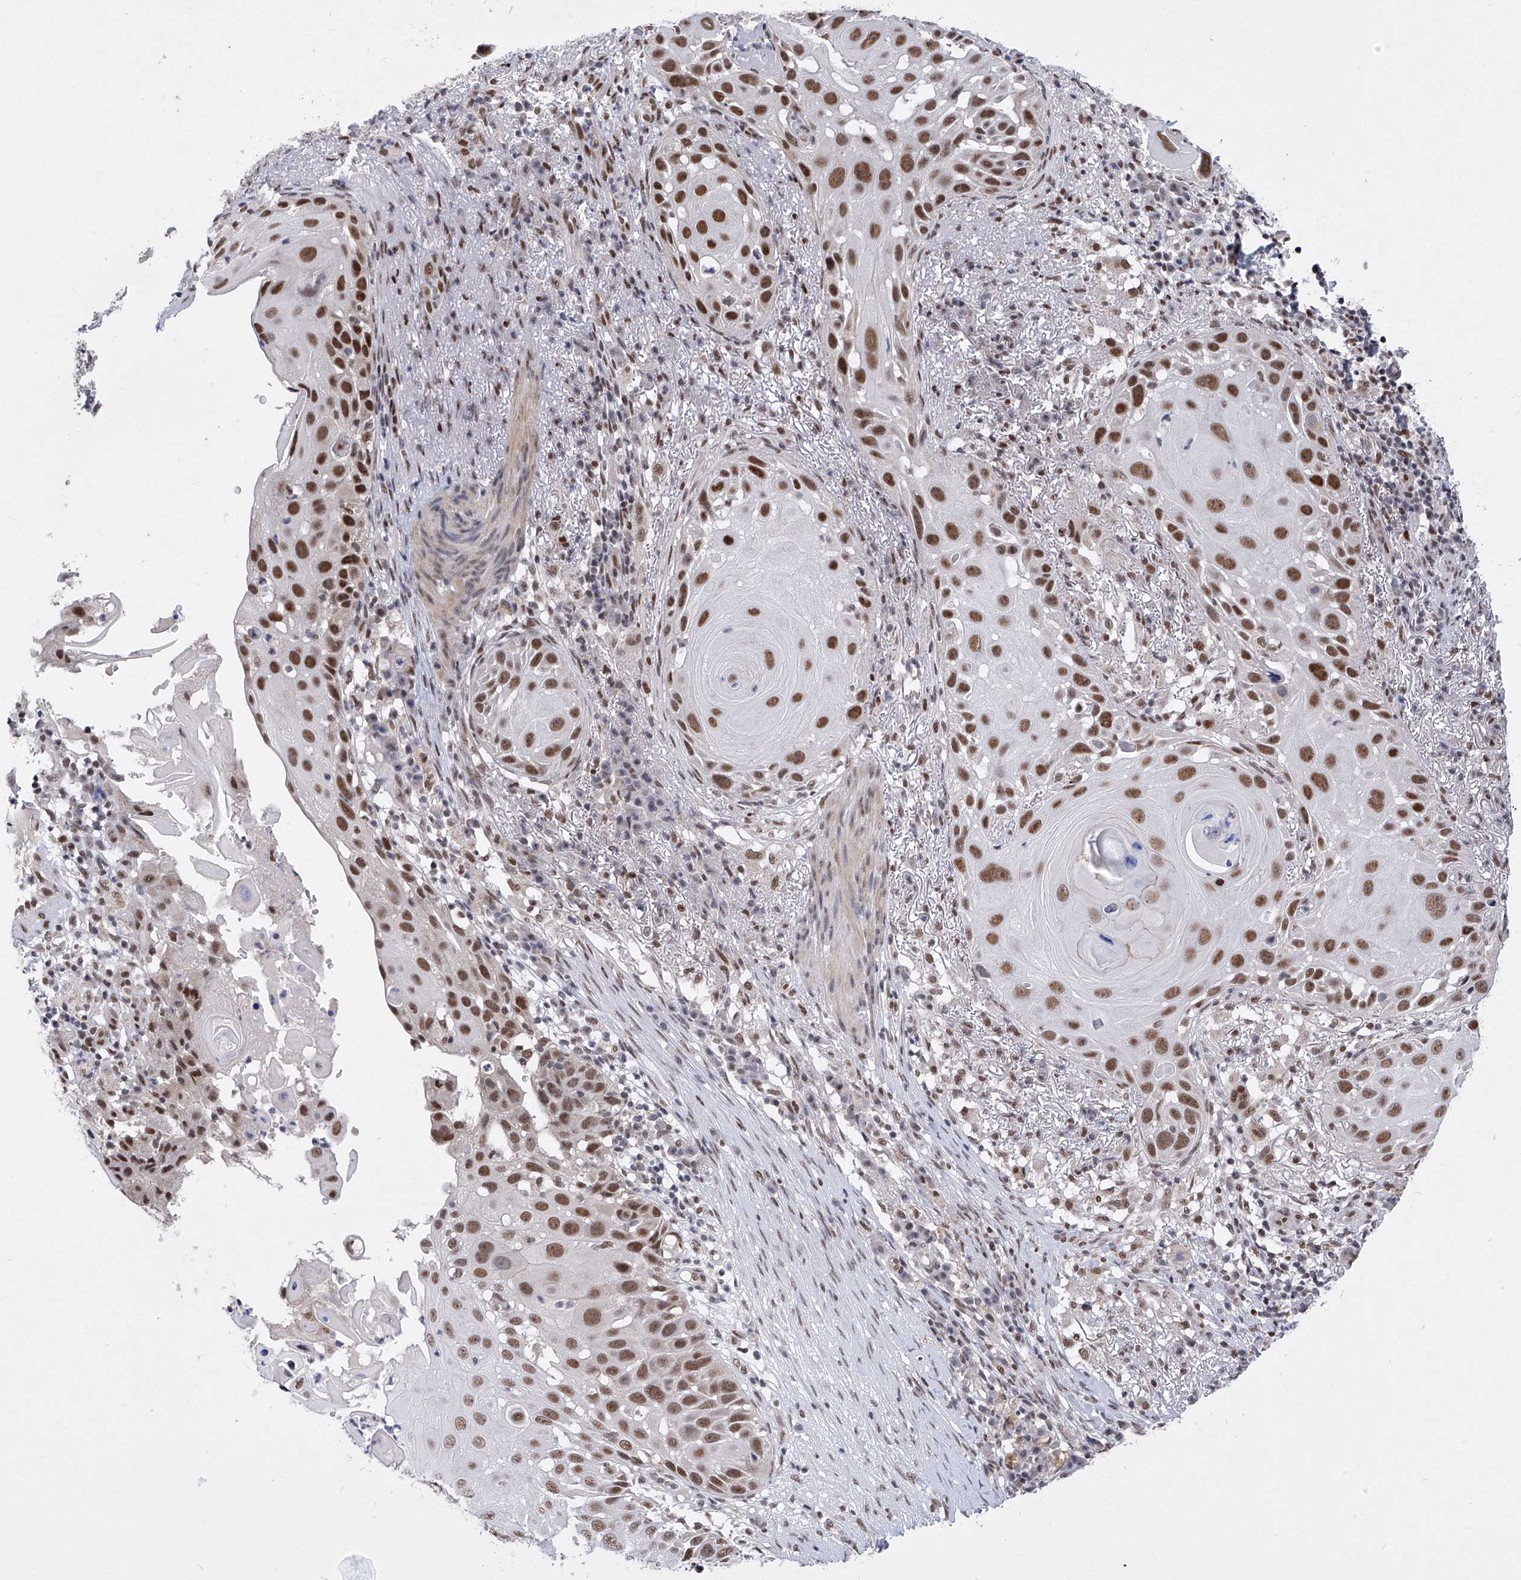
{"staining": {"intensity": "strong", "quantity": "25%-75%", "location": "nuclear"}, "tissue": "skin cancer", "cell_type": "Tumor cells", "image_type": "cancer", "snomed": [{"axis": "morphology", "description": "Squamous cell carcinoma, NOS"}, {"axis": "topography", "description": "Skin"}], "caption": "Protein expression by immunohistochemistry exhibits strong nuclear expression in about 25%-75% of tumor cells in squamous cell carcinoma (skin).", "gene": "RAD54L", "patient": {"sex": "female", "age": 44}}